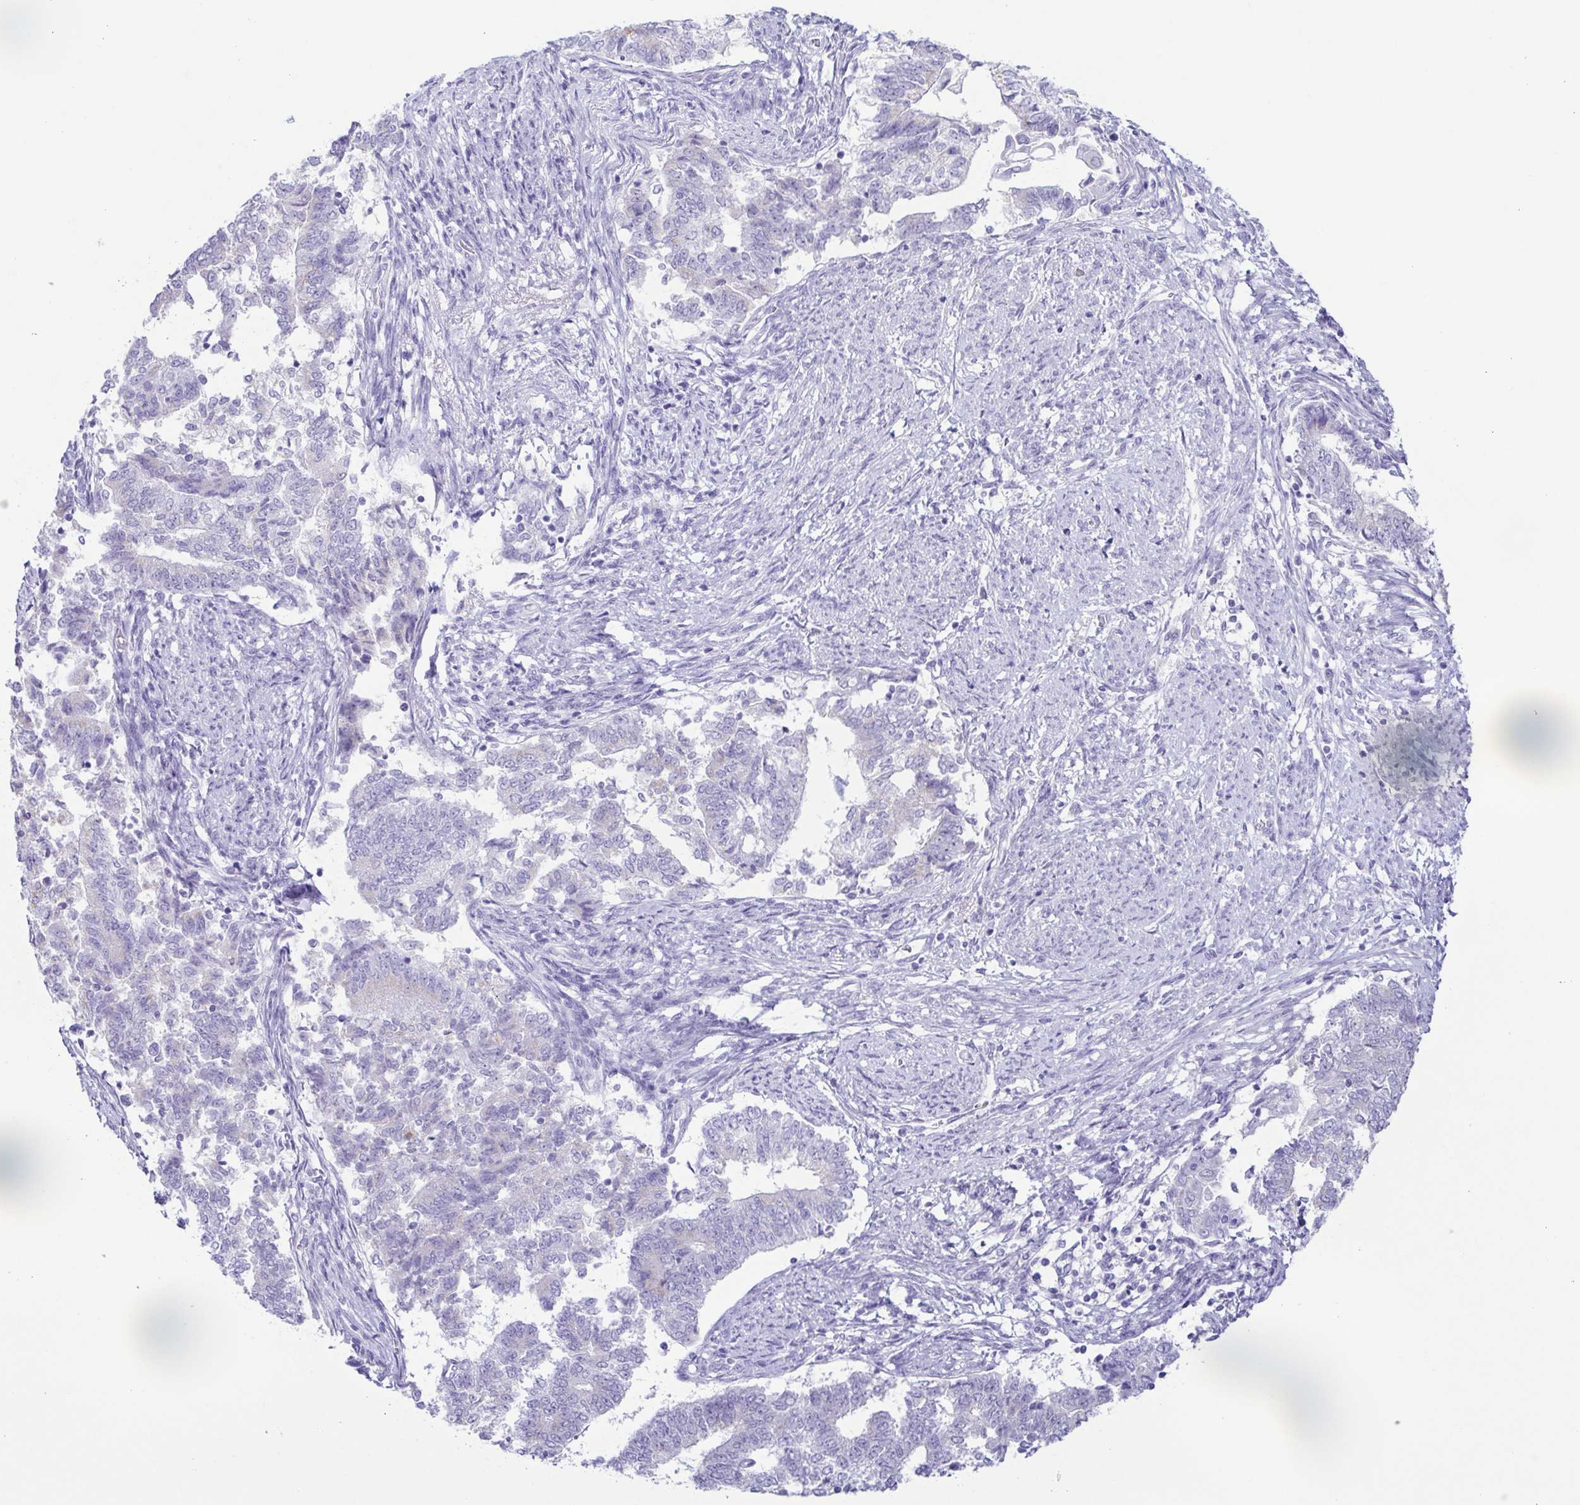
{"staining": {"intensity": "negative", "quantity": "none", "location": "none"}, "tissue": "endometrial cancer", "cell_type": "Tumor cells", "image_type": "cancer", "snomed": [{"axis": "morphology", "description": "Adenocarcinoma, NOS"}, {"axis": "topography", "description": "Endometrium"}], "caption": "This is a micrograph of immunohistochemistry staining of endometrial cancer (adenocarcinoma), which shows no staining in tumor cells.", "gene": "AZU1", "patient": {"sex": "female", "age": 65}}